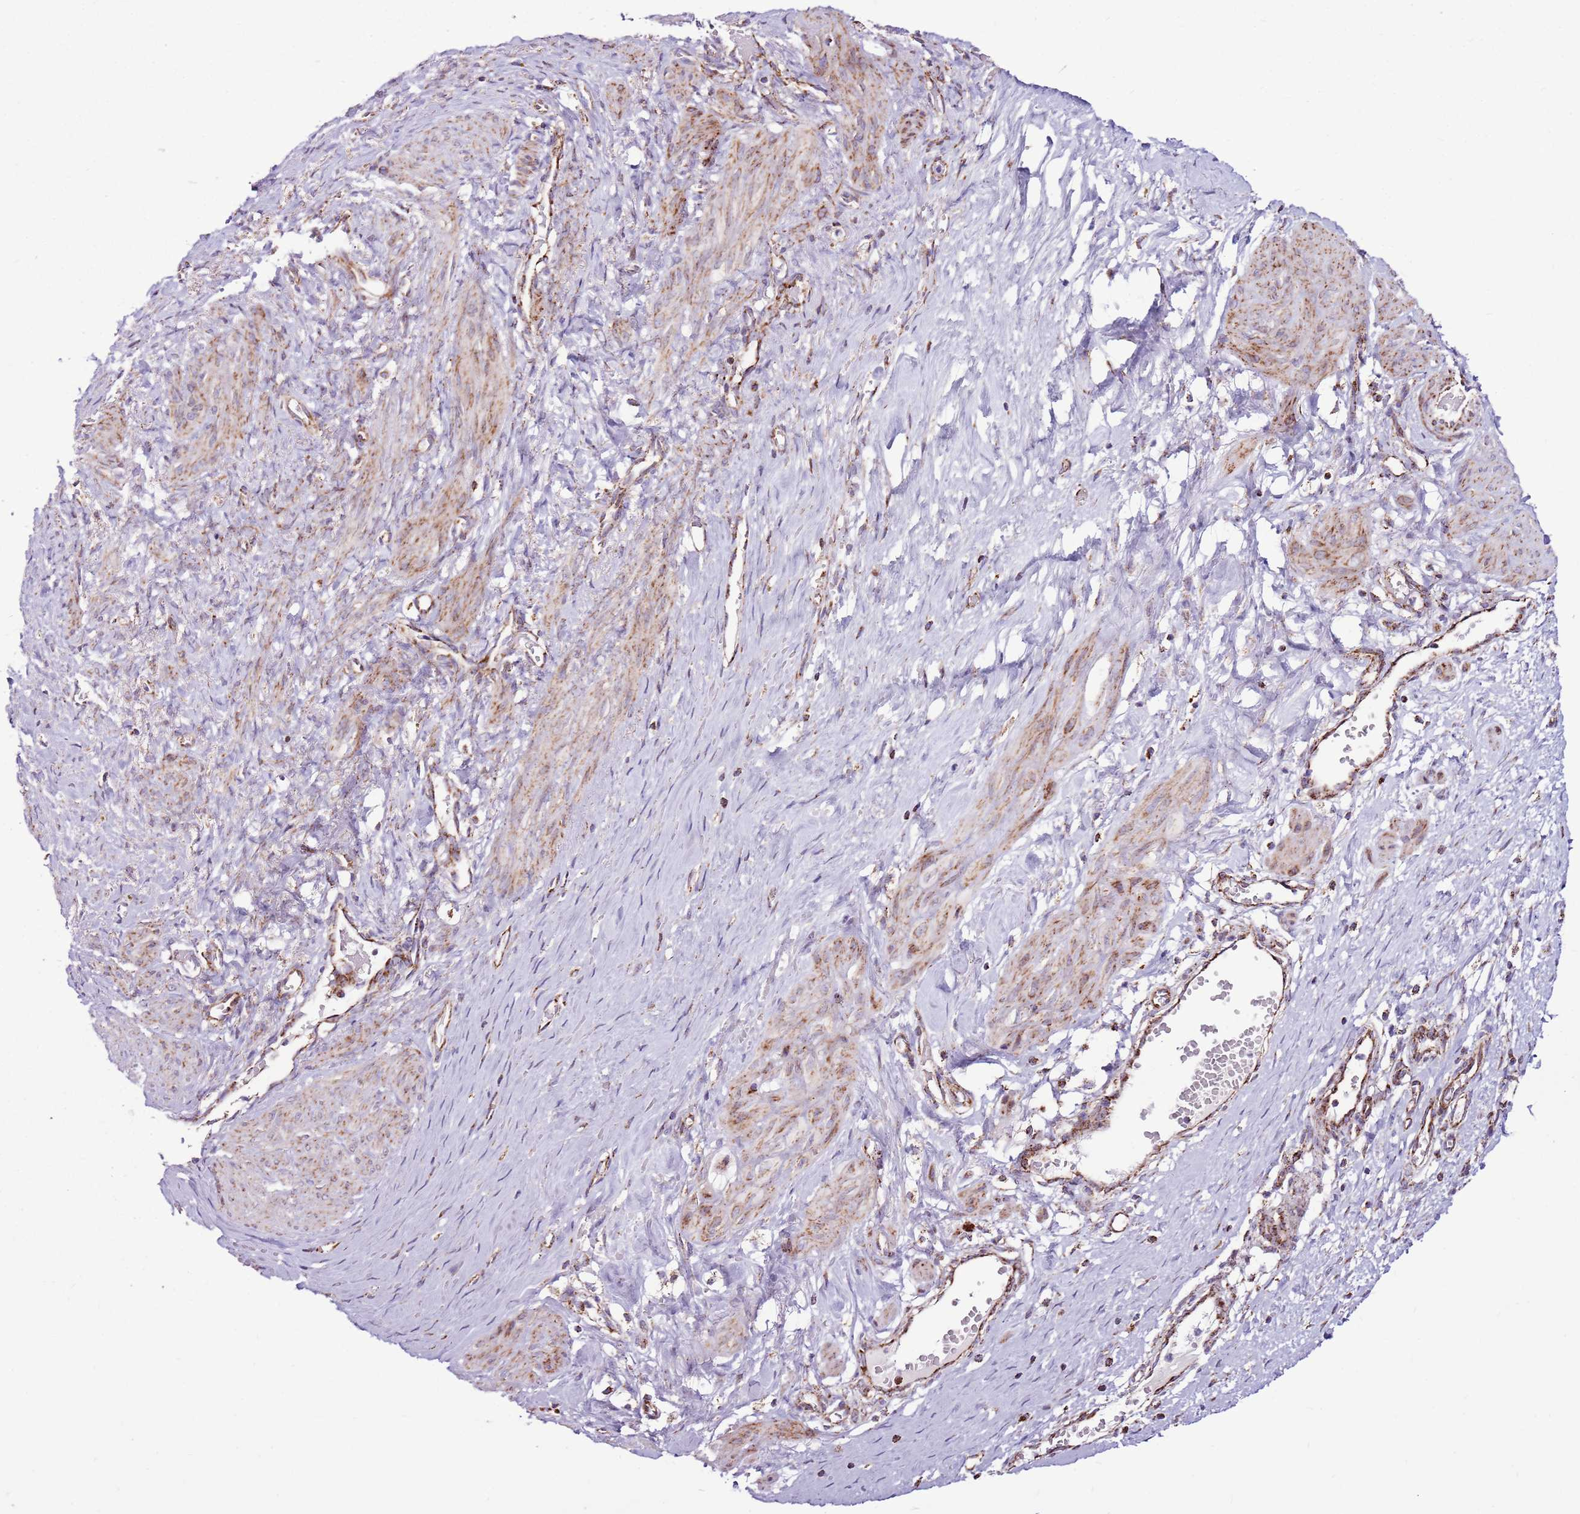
{"staining": {"intensity": "moderate", "quantity": "<25%", "location": "cytoplasmic/membranous"}, "tissue": "smooth muscle", "cell_type": "Smooth muscle cells", "image_type": "normal", "snomed": [{"axis": "morphology", "description": "Normal tissue, NOS"}, {"axis": "topography", "description": "Endometrium"}], "caption": "Smooth muscle cells exhibit moderate cytoplasmic/membranous expression in approximately <25% of cells in normal smooth muscle. (brown staining indicates protein expression, while blue staining denotes nuclei).", "gene": "HECTD4", "patient": {"sex": "female", "age": 33}}